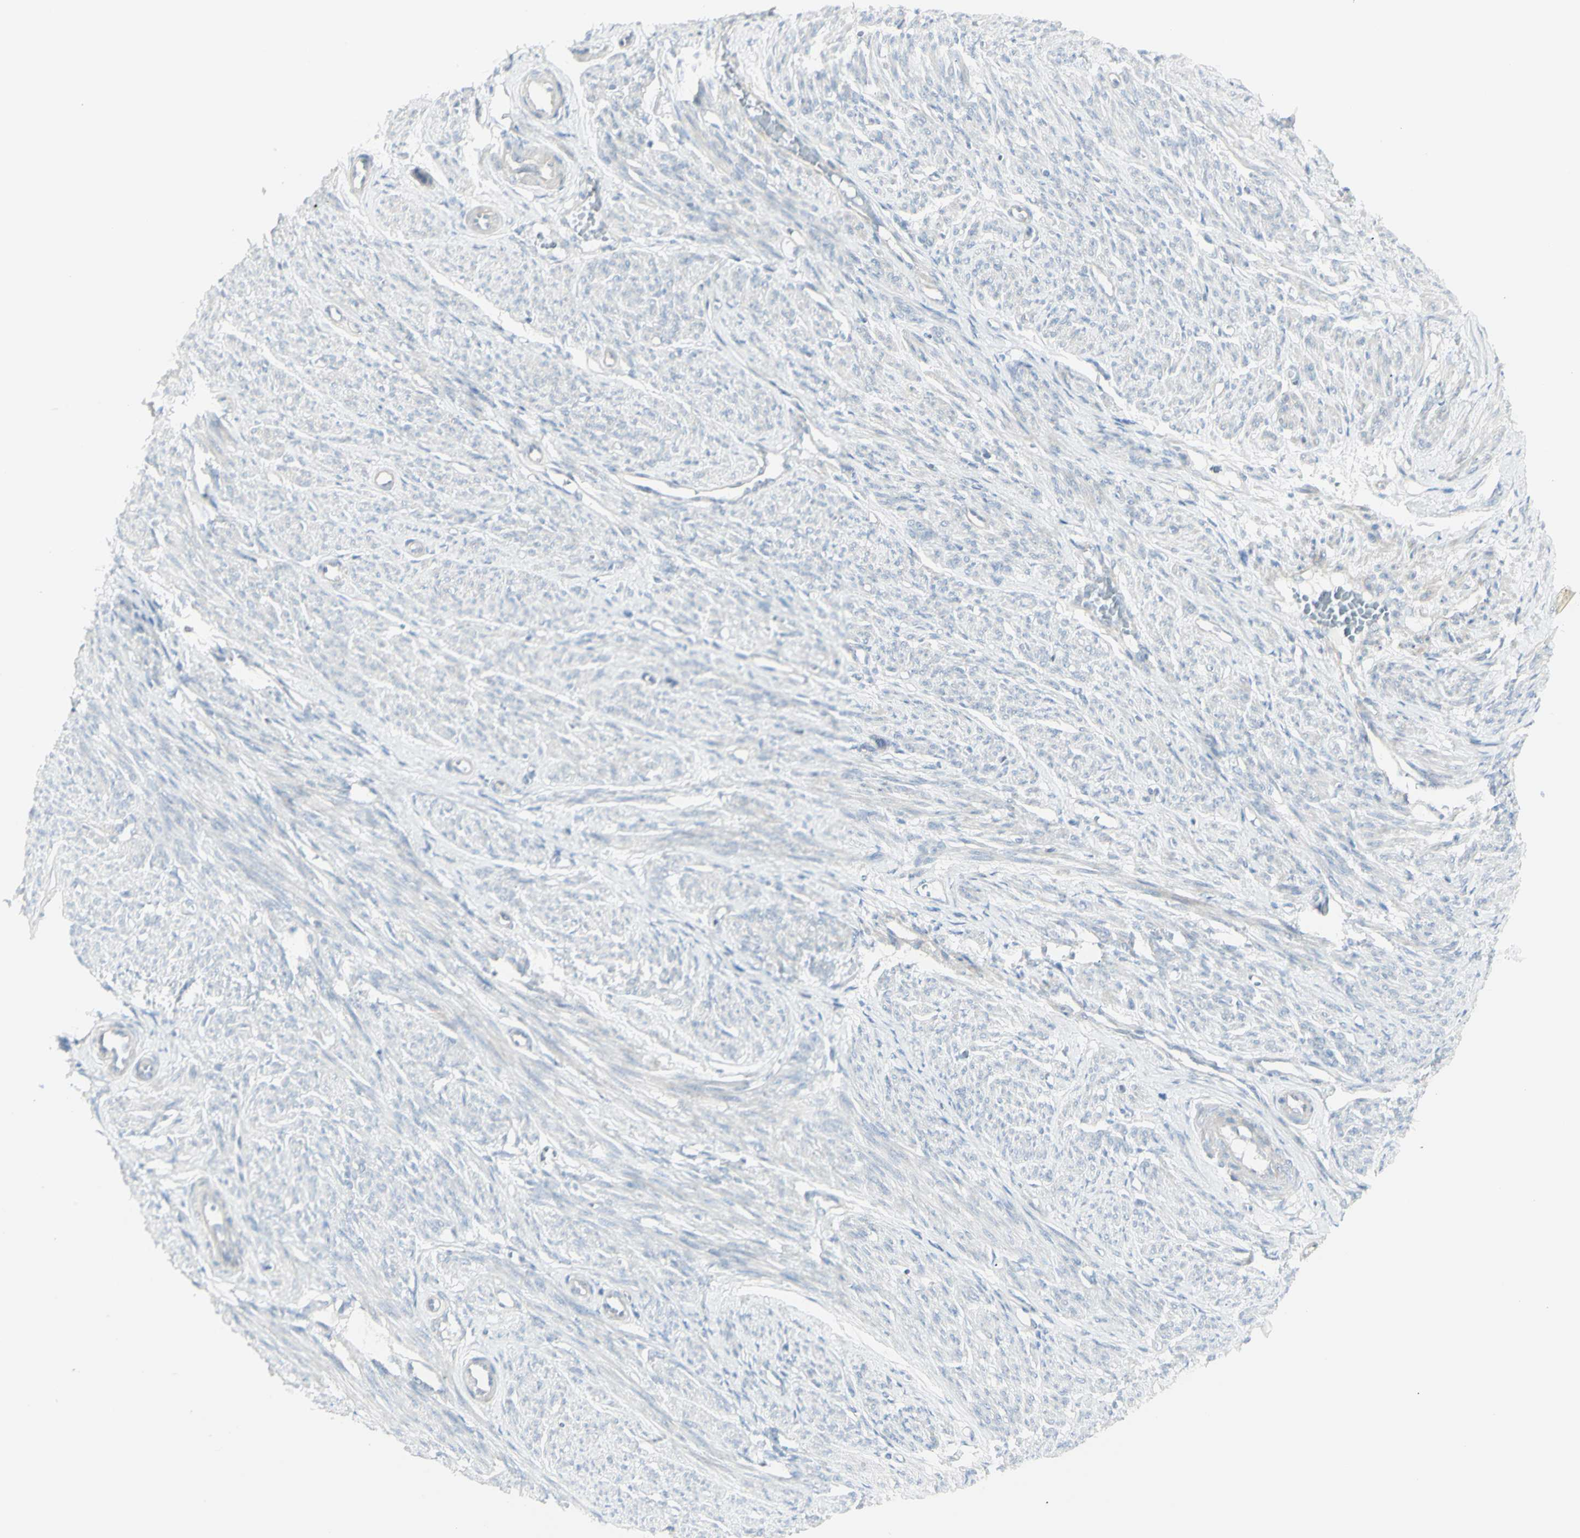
{"staining": {"intensity": "negative", "quantity": "none", "location": "none"}, "tissue": "smooth muscle", "cell_type": "Smooth muscle cells", "image_type": "normal", "snomed": [{"axis": "morphology", "description": "Normal tissue, NOS"}, {"axis": "topography", "description": "Smooth muscle"}], "caption": "Immunohistochemistry (IHC) of unremarkable smooth muscle reveals no expression in smooth muscle cells.", "gene": "NDST4", "patient": {"sex": "female", "age": 65}}